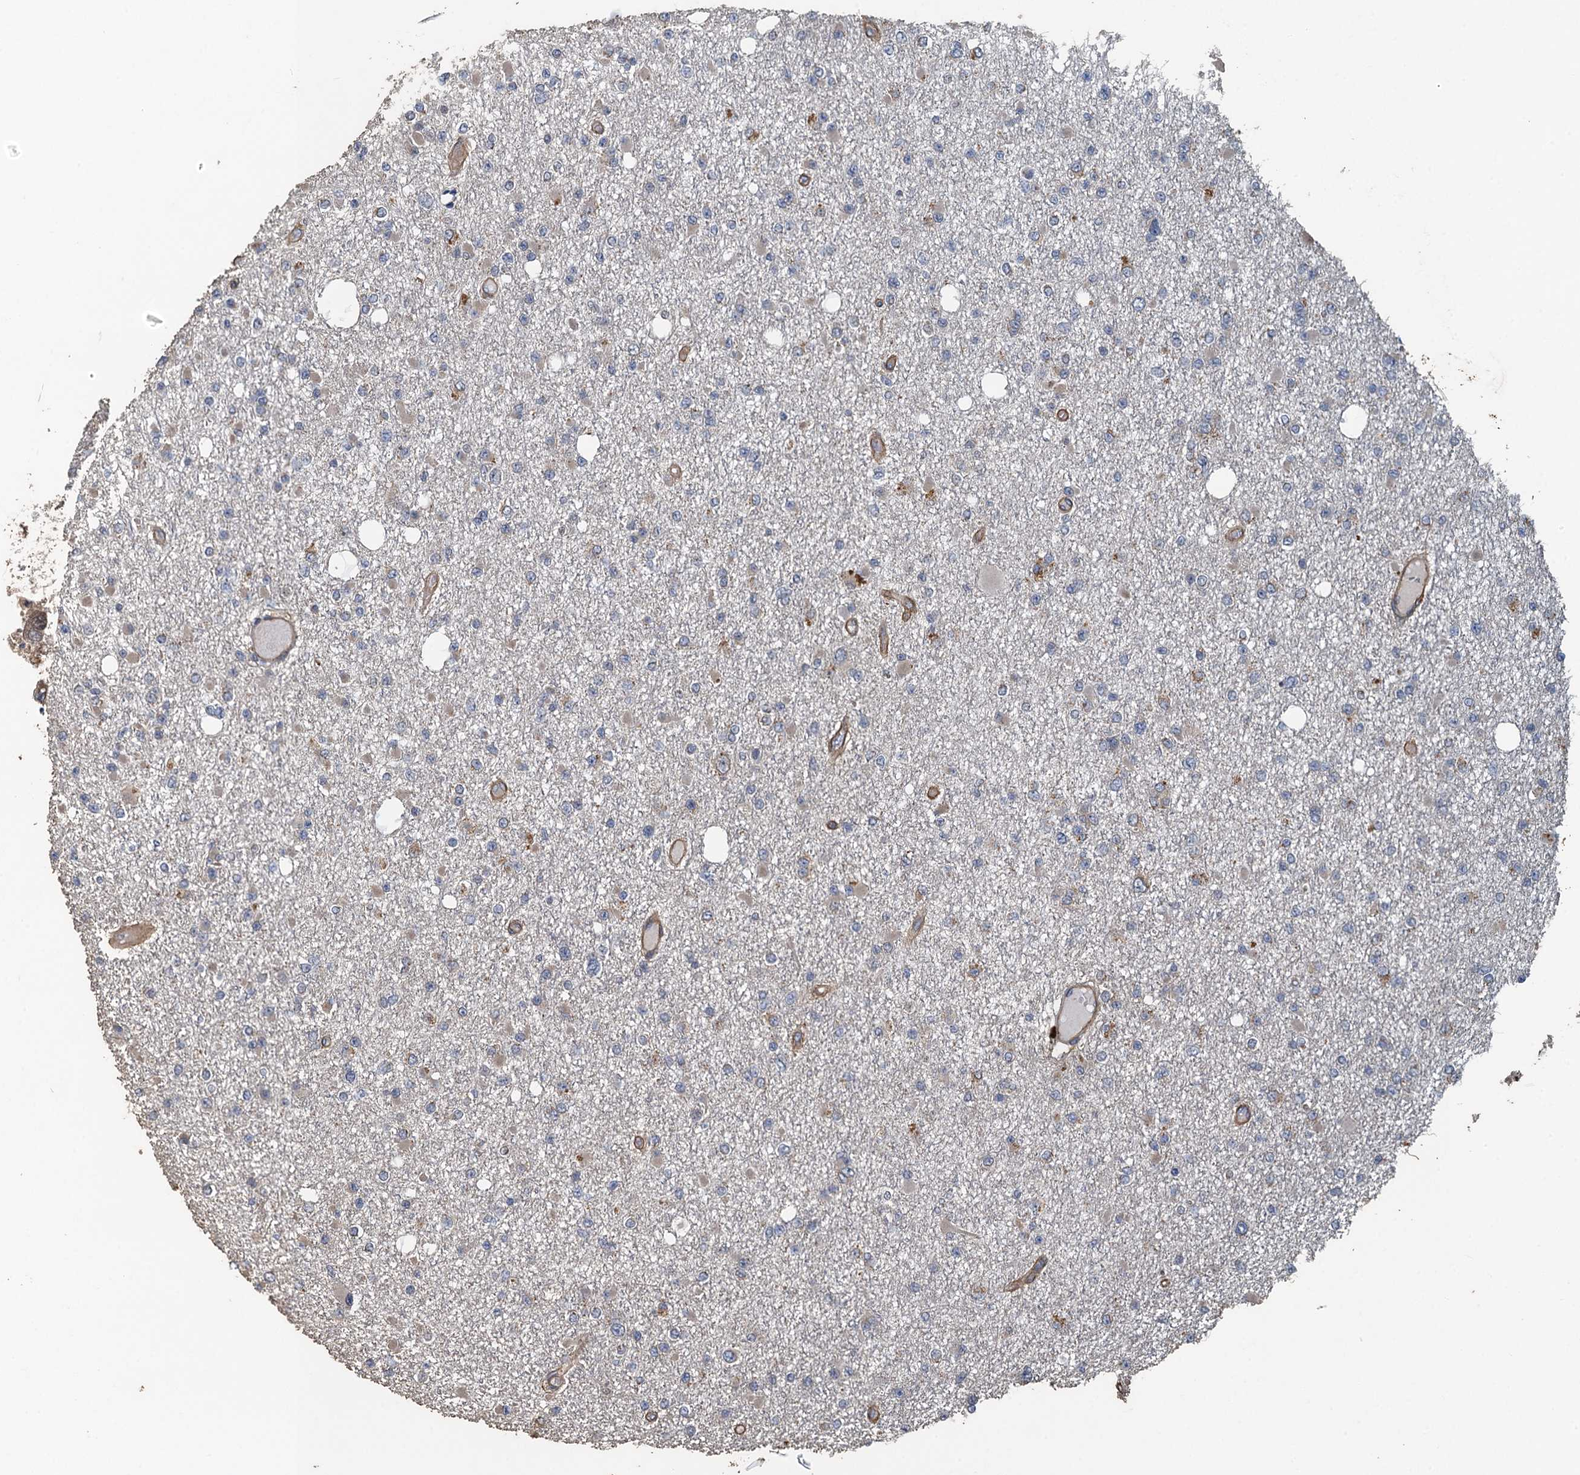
{"staining": {"intensity": "negative", "quantity": "none", "location": "none"}, "tissue": "glioma", "cell_type": "Tumor cells", "image_type": "cancer", "snomed": [{"axis": "morphology", "description": "Glioma, malignant, Low grade"}, {"axis": "topography", "description": "Brain"}], "caption": "Human malignant glioma (low-grade) stained for a protein using IHC demonstrates no staining in tumor cells.", "gene": "AGRN", "patient": {"sex": "female", "age": 22}}